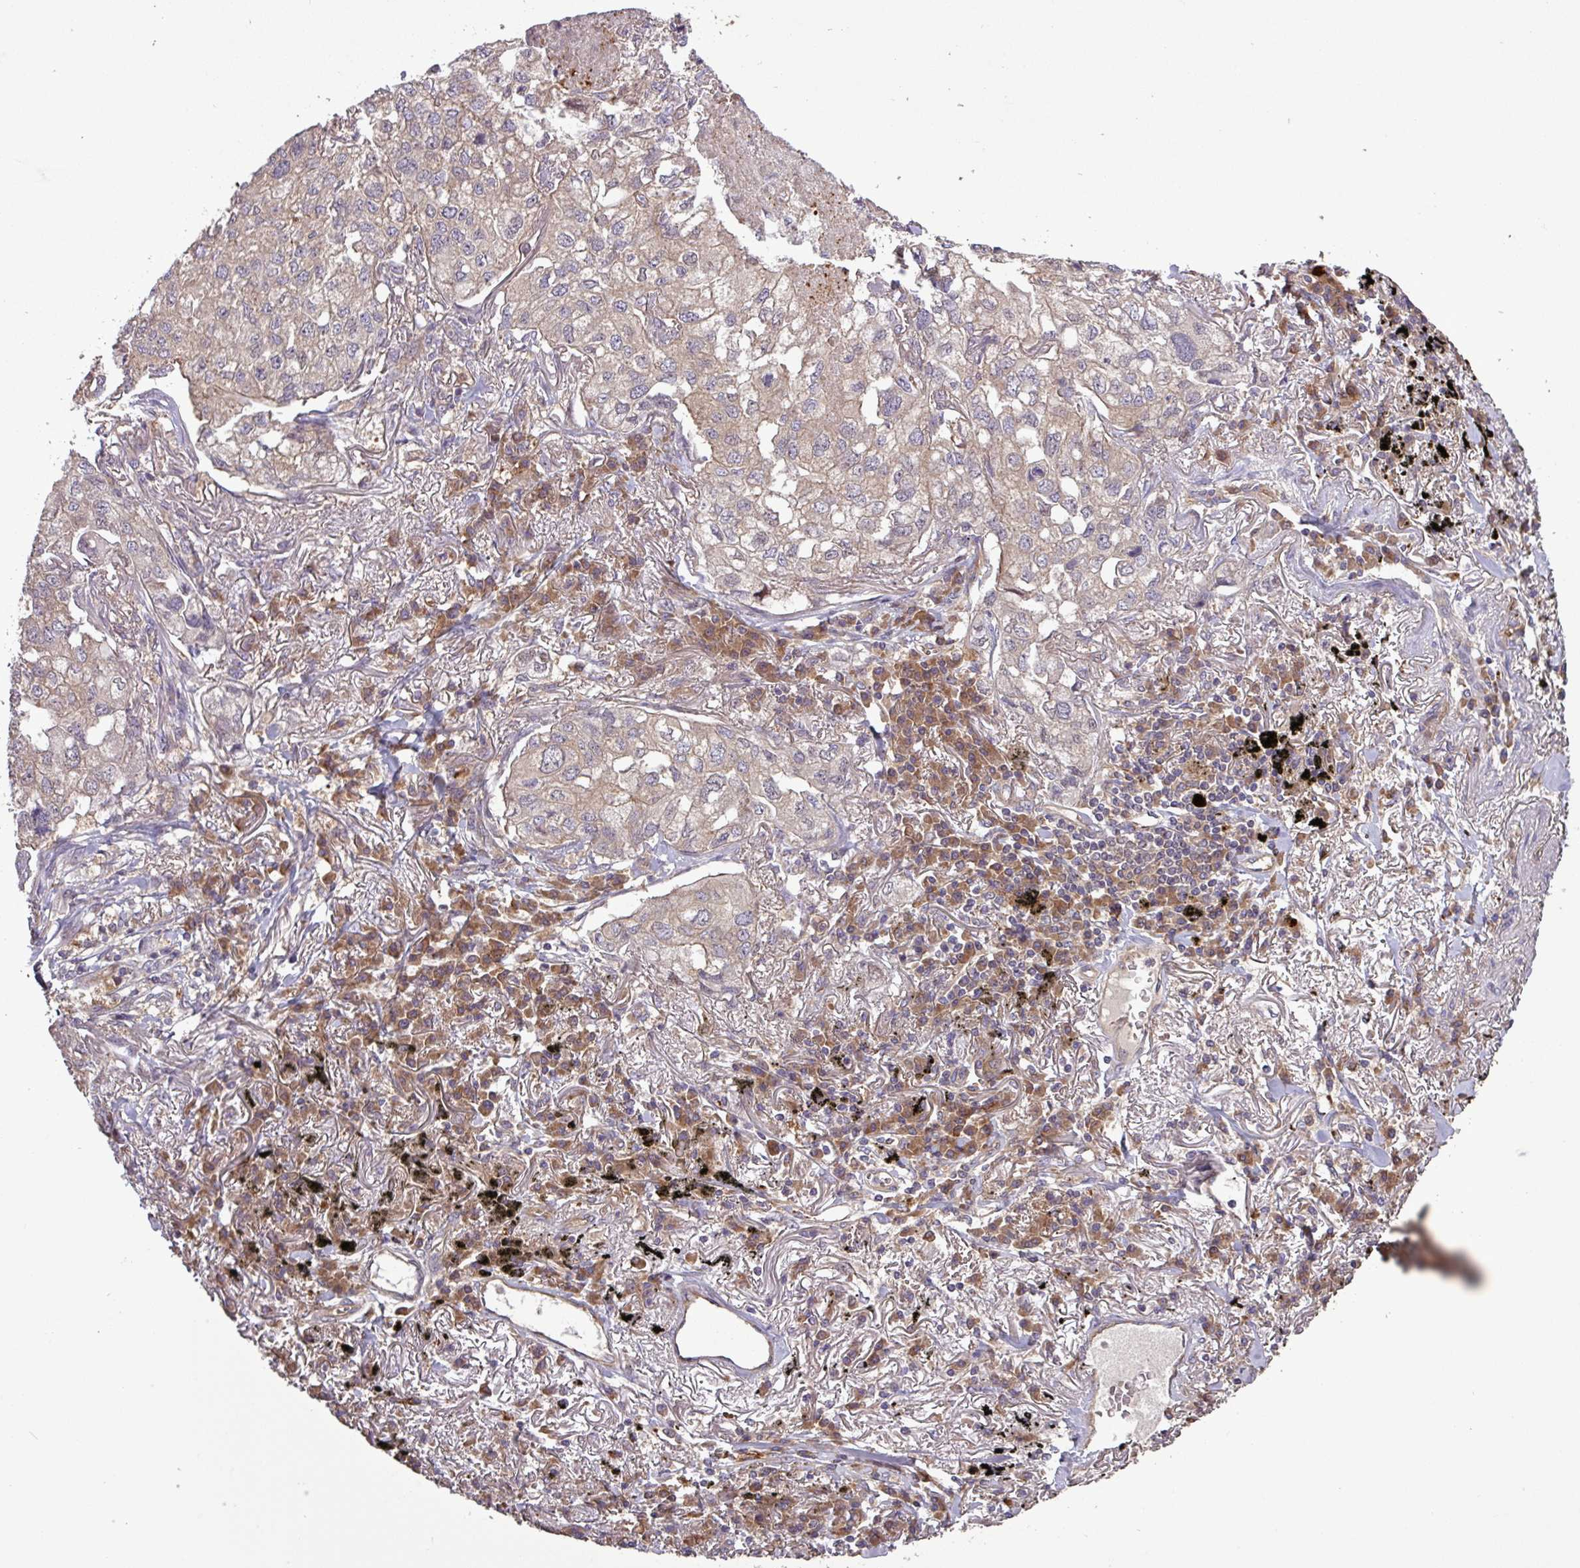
{"staining": {"intensity": "weak", "quantity": ">75%", "location": "cytoplasmic/membranous"}, "tissue": "lung cancer", "cell_type": "Tumor cells", "image_type": "cancer", "snomed": [{"axis": "morphology", "description": "Adenocarcinoma, NOS"}, {"axis": "topography", "description": "Lung"}], "caption": "Lung cancer (adenocarcinoma) was stained to show a protein in brown. There is low levels of weak cytoplasmic/membranous staining in approximately >75% of tumor cells.", "gene": "SIRPB2", "patient": {"sex": "male", "age": 65}}